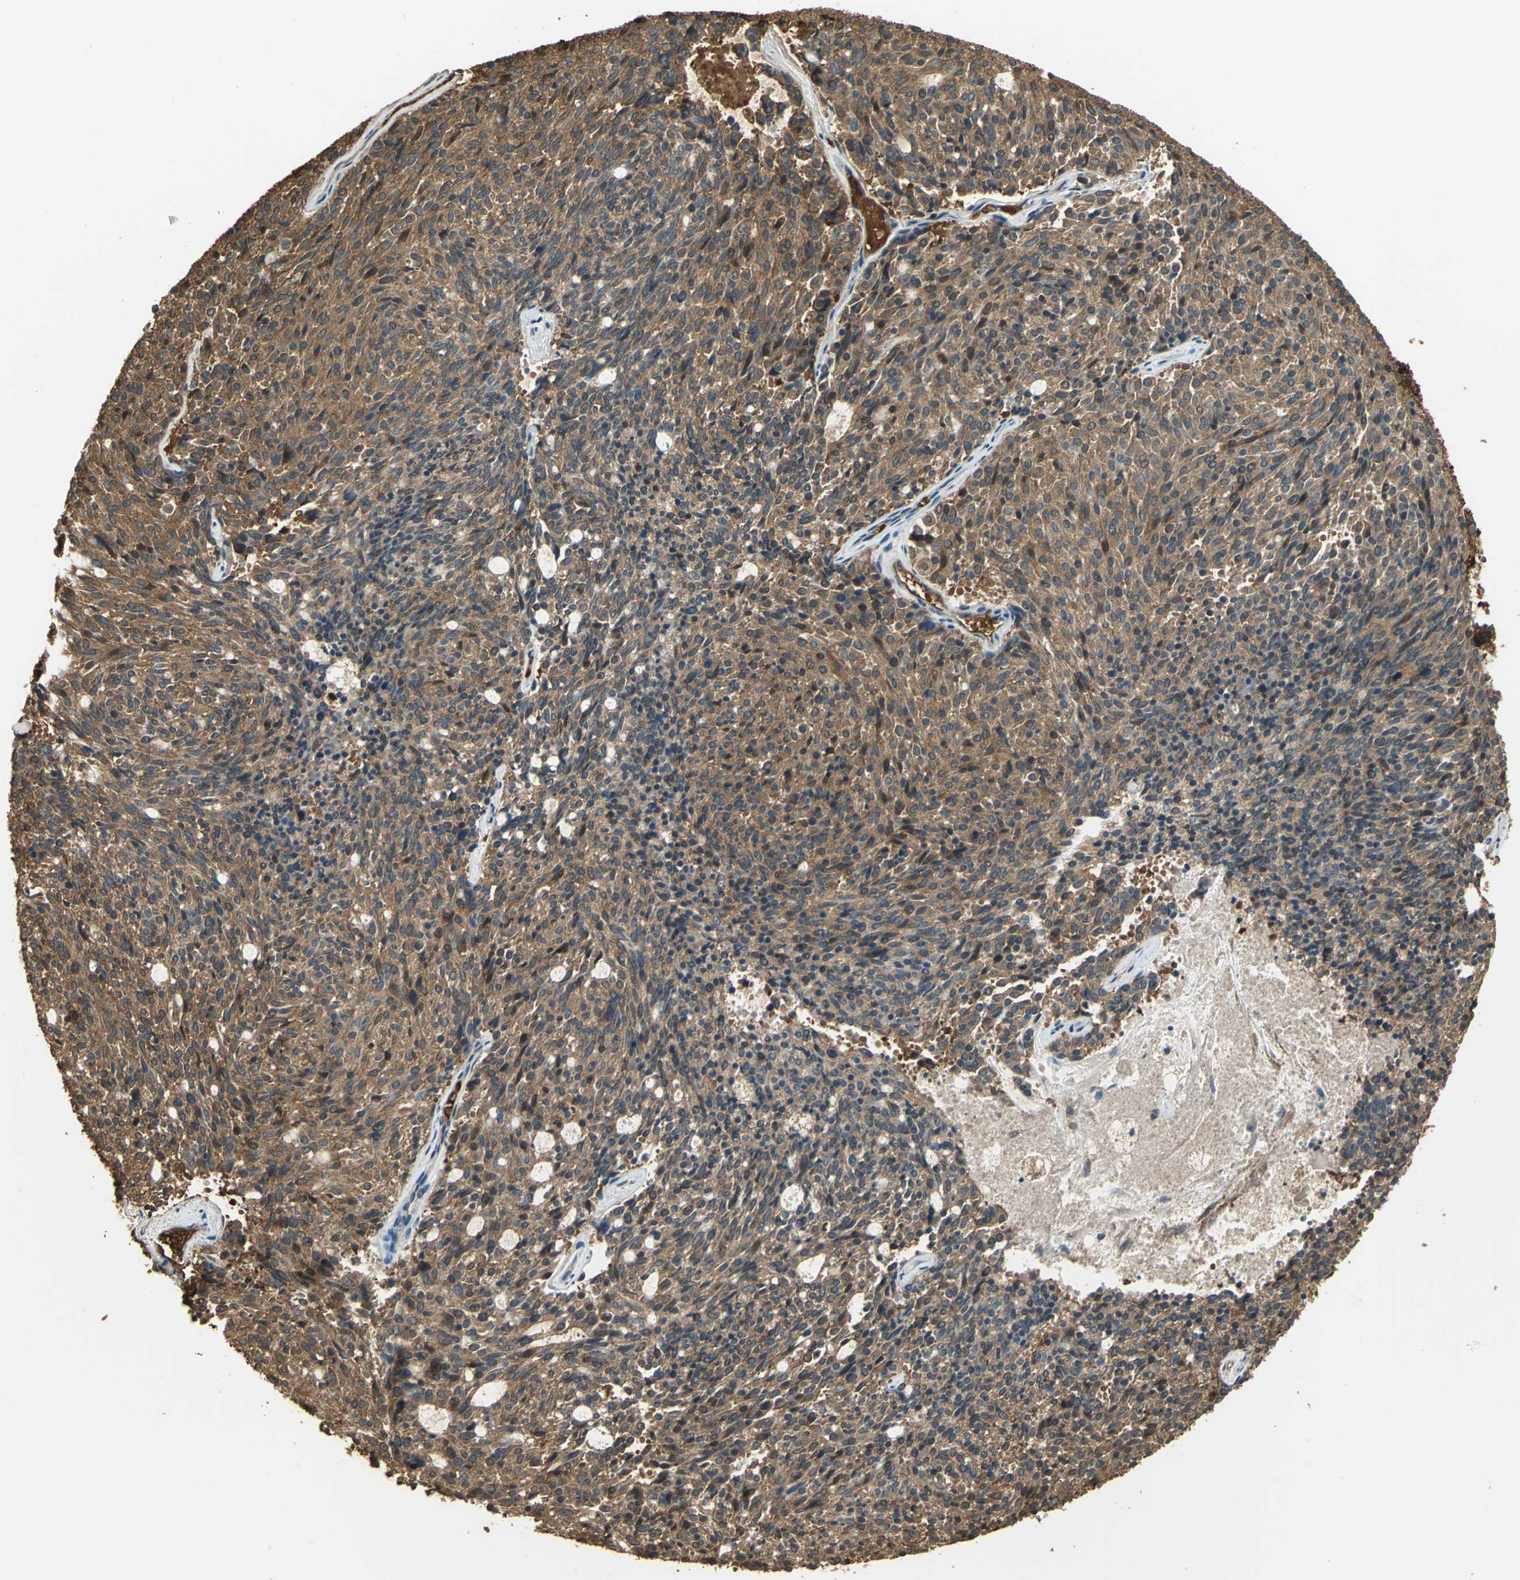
{"staining": {"intensity": "moderate", "quantity": ">75%", "location": "cytoplasmic/membranous"}, "tissue": "carcinoid", "cell_type": "Tumor cells", "image_type": "cancer", "snomed": [{"axis": "morphology", "description": "Carcinoid, malignant, NOS"}, {"axis": "topography", "description": "Pancreas"}], "caption": "Carcinoid tissue reveals moderate cytoplasmic/membranous staining in about >75% of tumor cells The protein of interest is stained brown, and the nuclei are stained in blue (DAB IHC with brightfield microscopy, high magnification).", "gene": "DDAH1", "patient": {"sex": "female", "age": 54}}